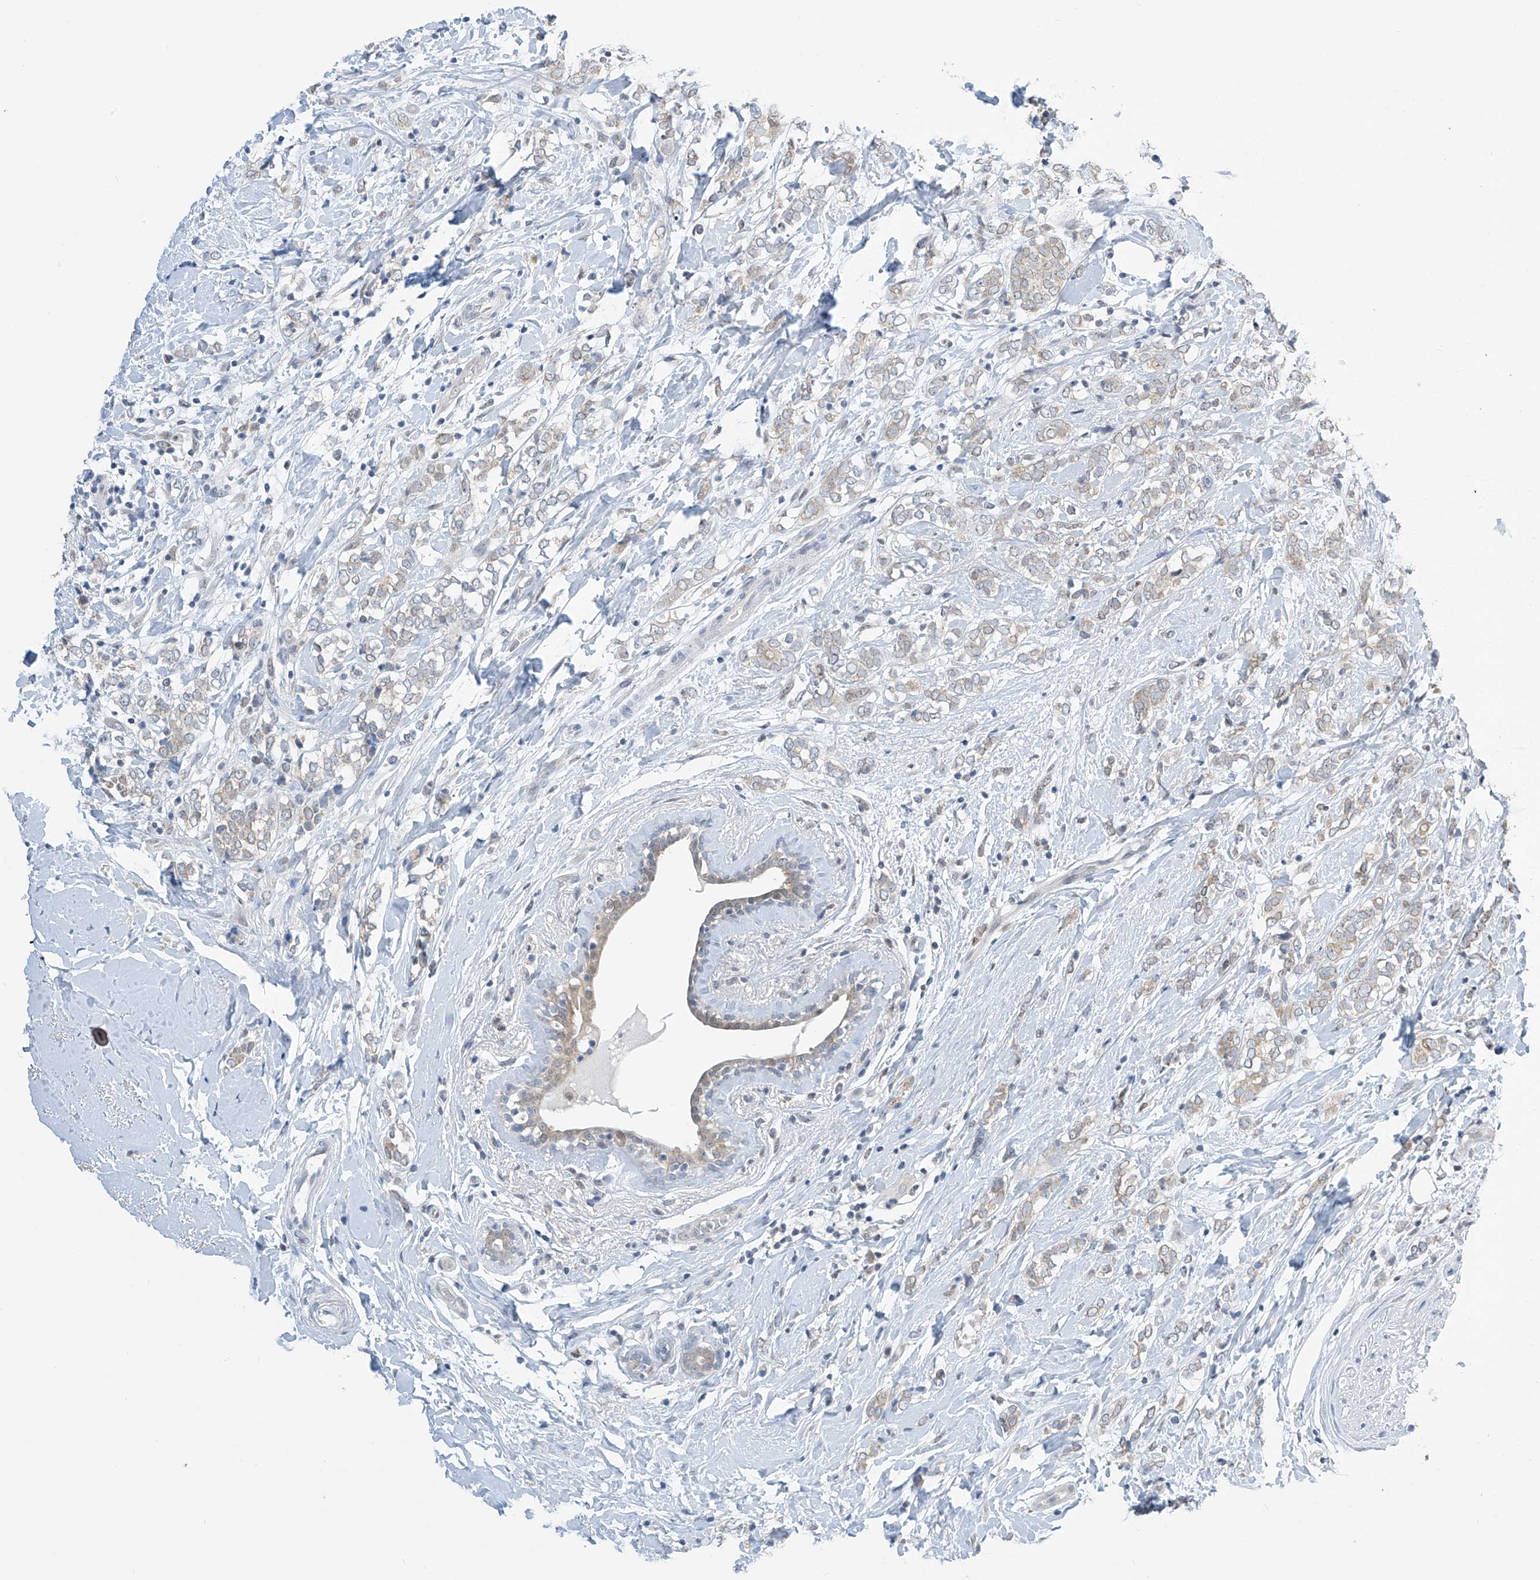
{"staining": {"intensity": "weak", "quantity": "<25%", "location": "cytoplasmic/membranous"}, "tissue": "breast cancer", "cell_type": "Tumor cells", "image_type": "cancer", "snomed": [{"axis": "morphology", "description": "Normal tissue, NOS"}, {"axis": "morphology", "description": "Lobular carcinoma"}, {"axis": "topography", "description": "Breast"}], "caption": "Immunohistochemistry (IHC) photomicrograph of breast lobular carcinoma stained for a protein (brown), which reveals no staining in tumor cells.", "gene": "APLF", "patient": {"sex": "female", "age": 47}}